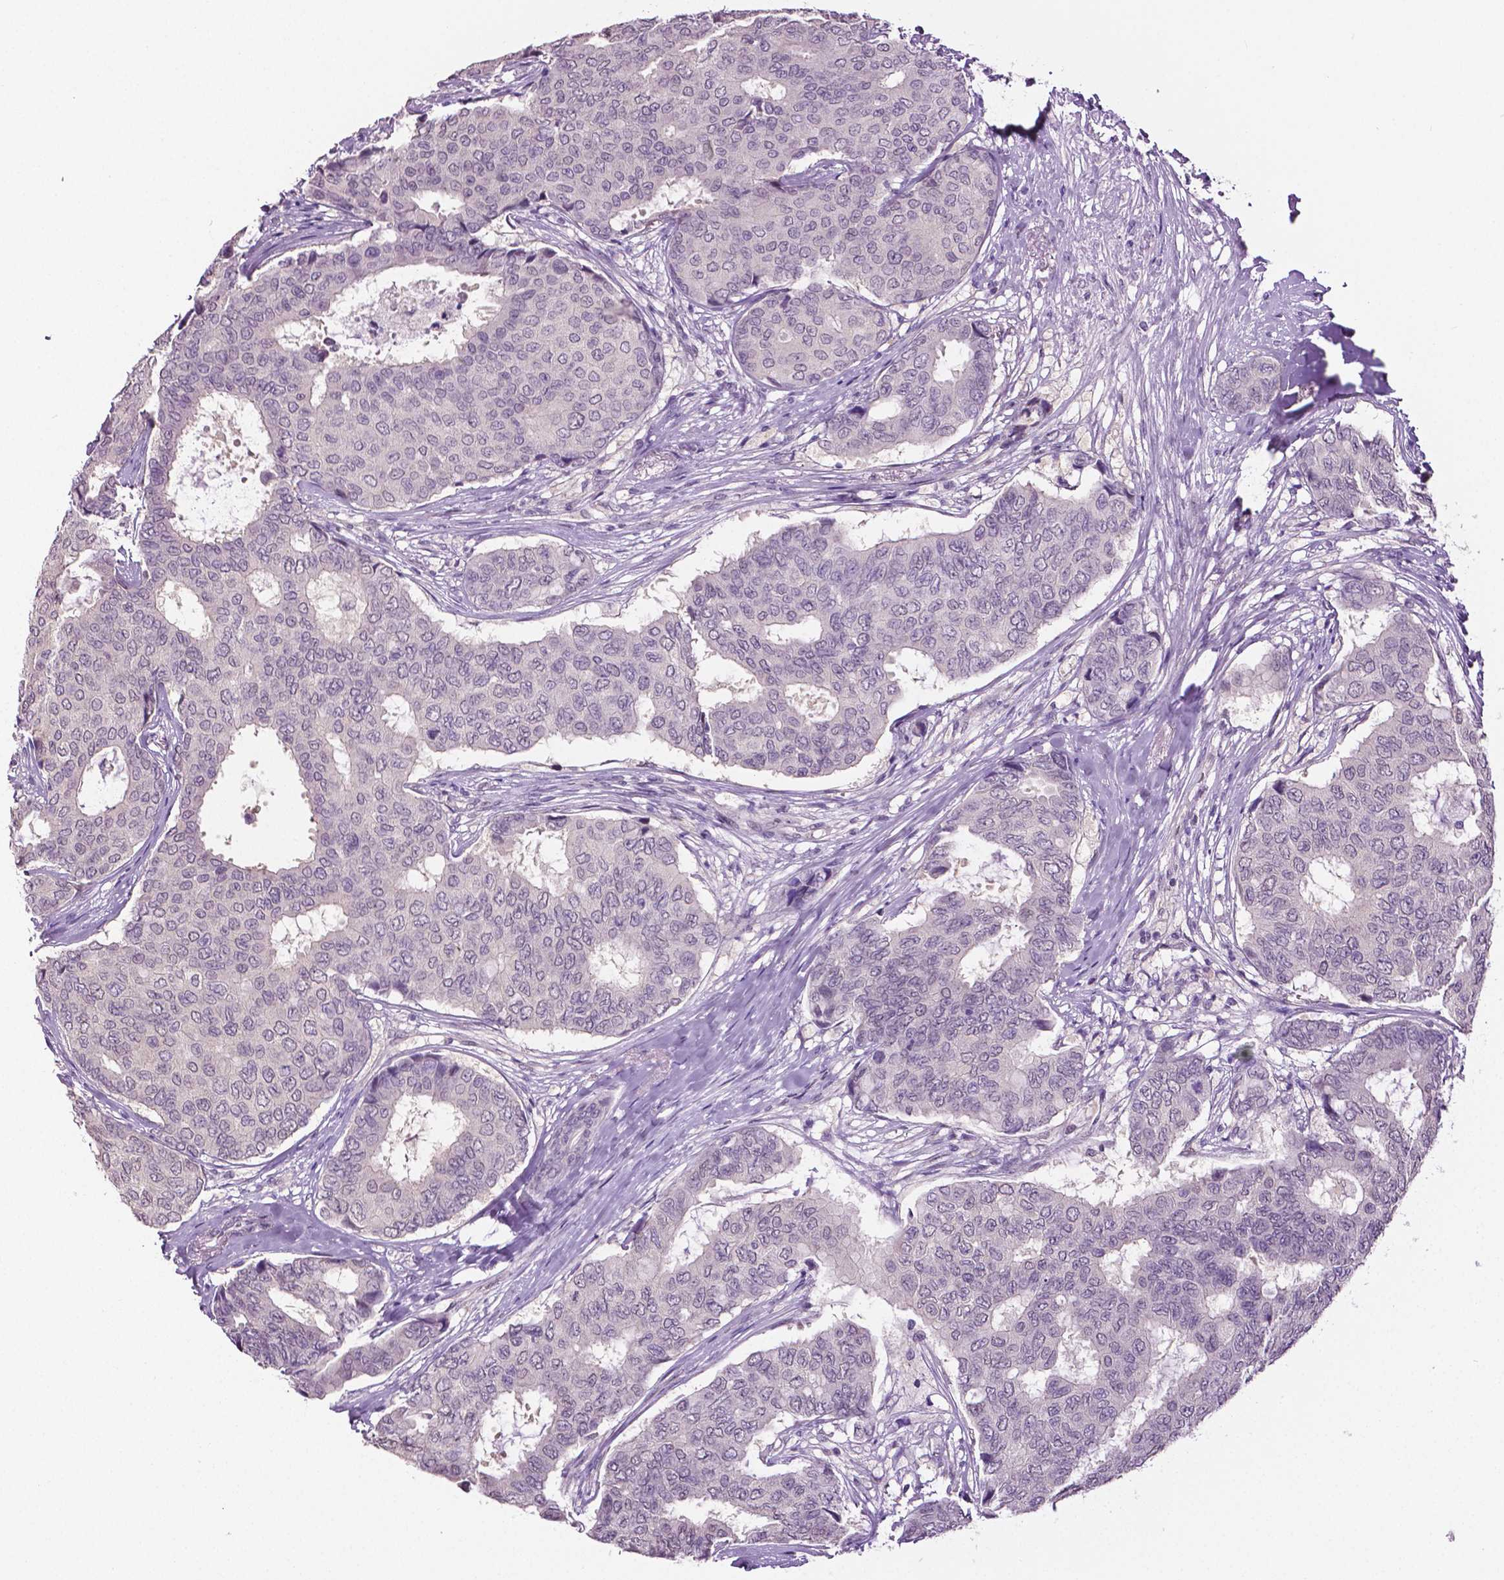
{"staining": {"intensity": "negative", "quantity": "none", "location": "none"}, "tissue": "breast cancer", "cell_type": "Tumor cells", "image_type": "cancer", "snomed": [{"axis": "morphology", "description": "Duct carcinoma"}, {"axis": "topography", "description": "Breast"}], "caption": "Immunohistochemistry micrograph of neoplastic tissue: breast invasive ductal carcinoma stained with DAB reveals no significant protein positivity in tumor cells.", "gene": "PTPN5", "patient": {"sex": "female", "age": 75}}